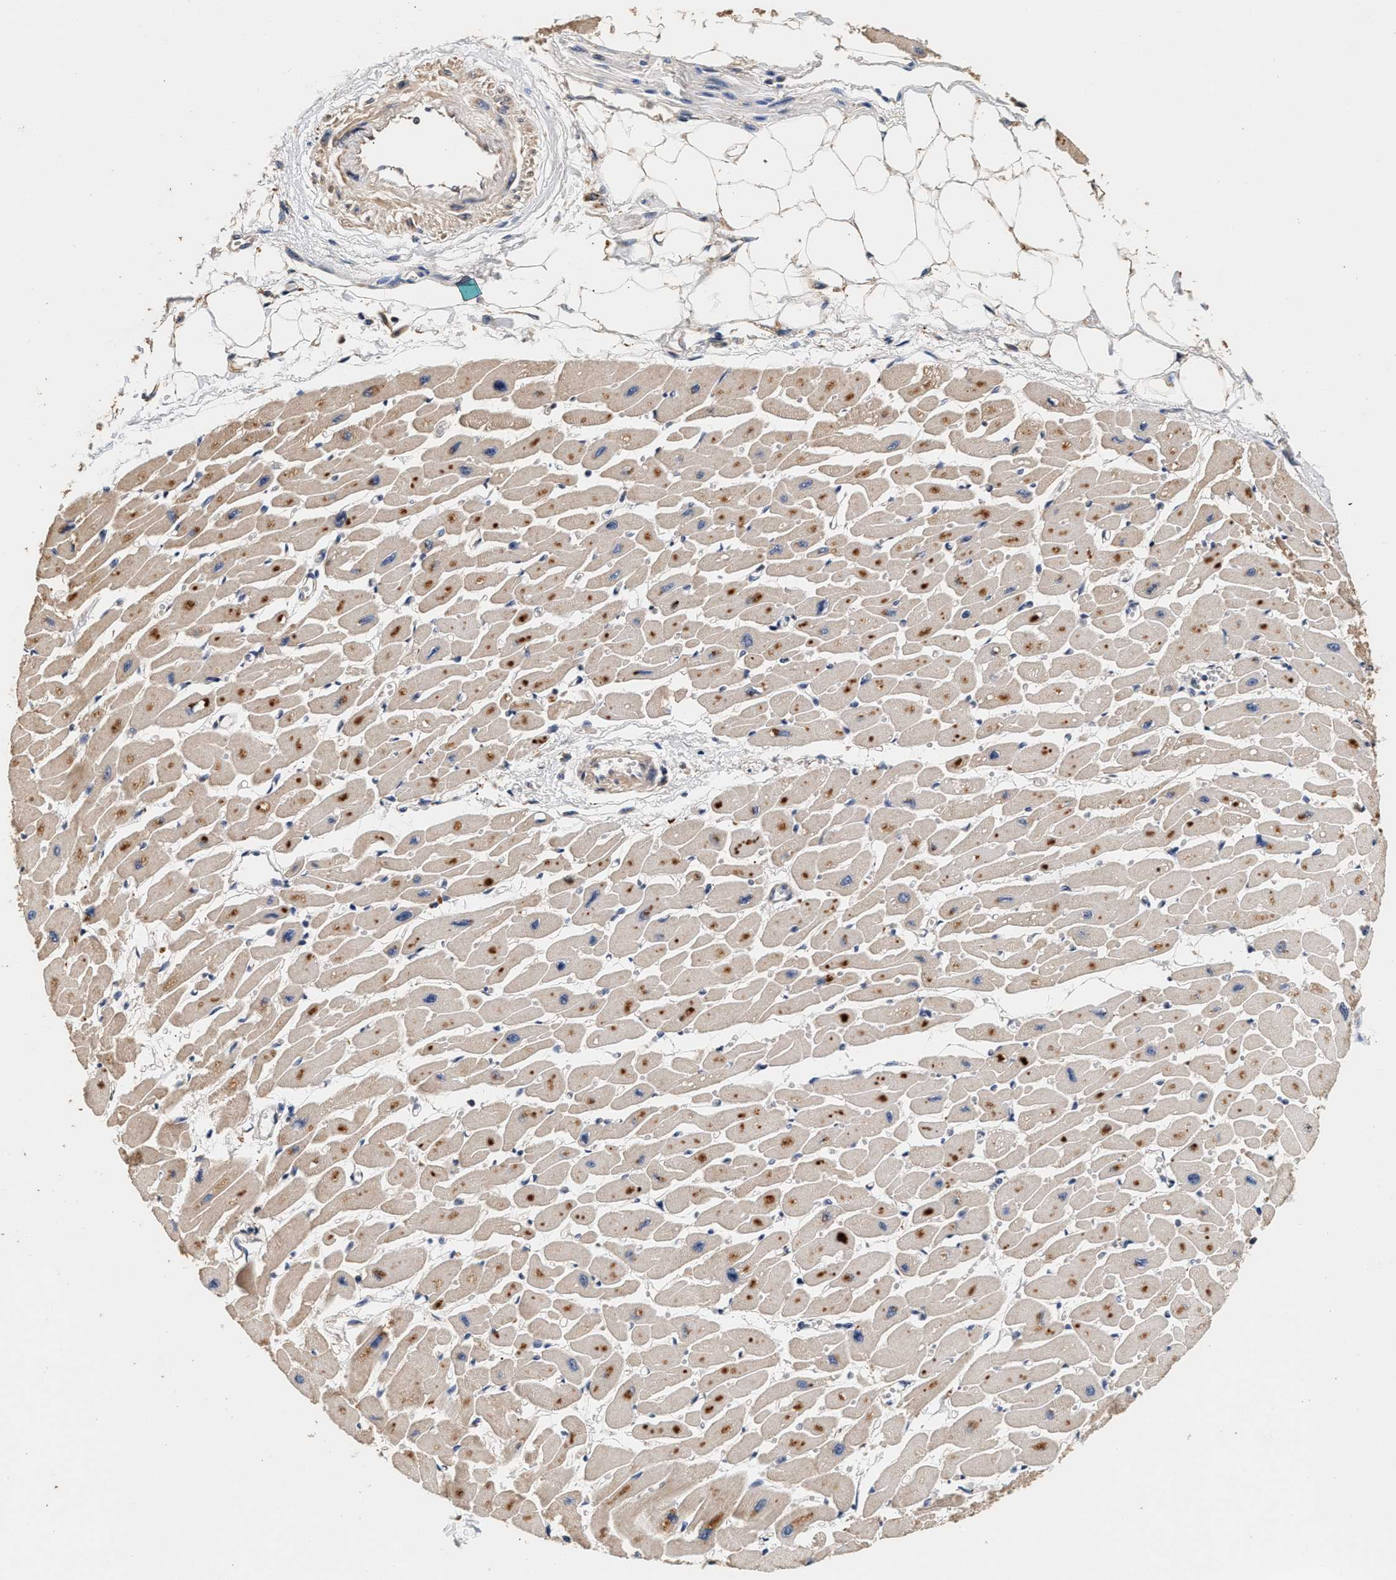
{"staining": {"intensity": "moderate", "quantity": ">75%", "location": "cytoplasmic/membranous"}, "tissue": "heart muscle", "cell_type": "Cardiomyocytes", "image_type": "normal", "snomed": [{"axis": "morphology", "description": "Normal tissue, NOS"}, {"axis": "topography", "description": "Heart"}], "caption": "Brown immunohistochemical staining in normal heart muscle shows moderate cytoplasmic/membranous positivity in approximately >75% of cardiomyocytes. (brown staining indicates protein expression, while blue staining denotes nuclei).", "gene": "PTGR3", "patient": {"sex": "female", "age": 54}}